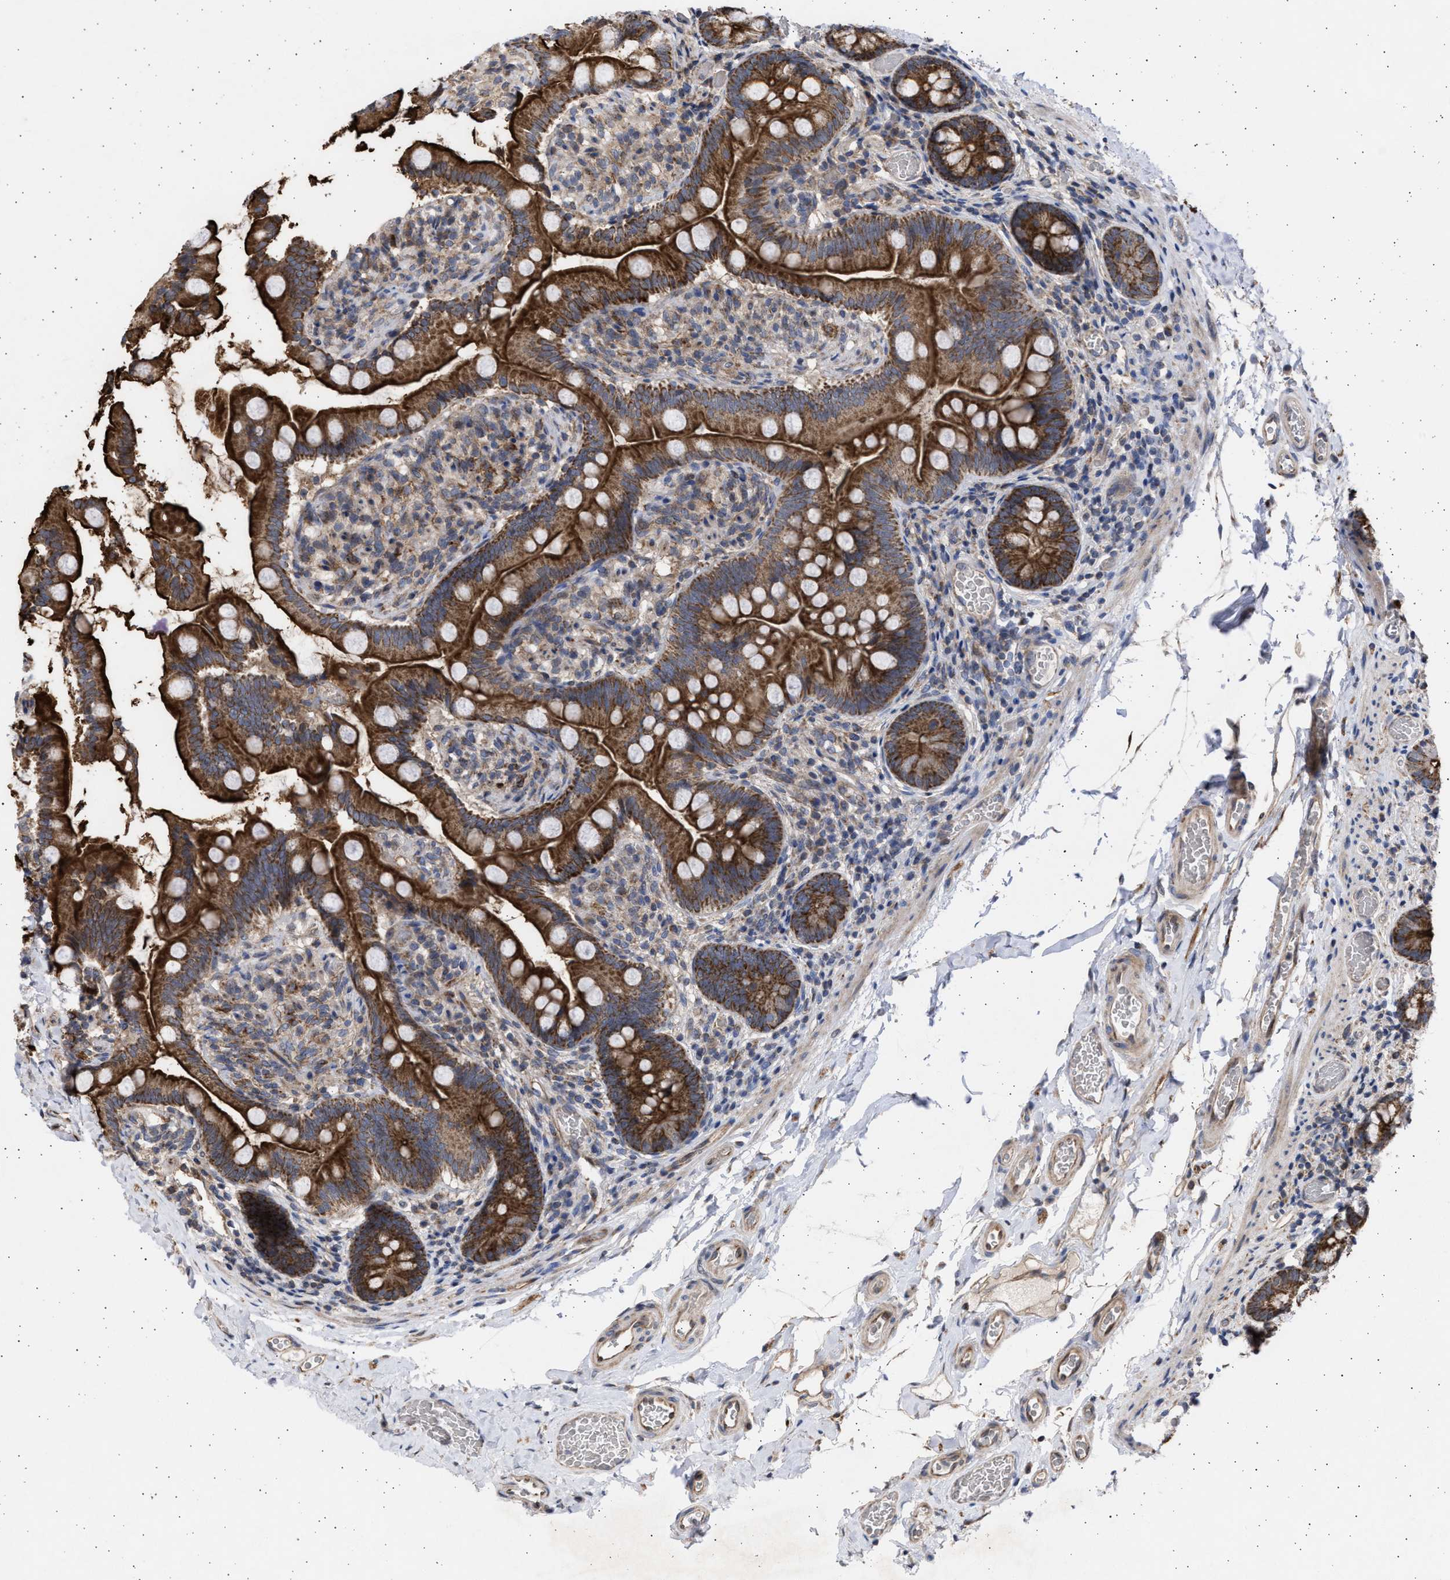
{"staining": {"intensity": "strong", "quantity": ">75%", "location": "cytoplasmic/membranous"}, "tissue": "small intestine", "cell_type": "Glandular cells", "image_type": "normal", "snomed": [{"axis": "morphology", "description": "Normal tissue, NOS"}, {"axis": "topography", "description": "Small intestine"}], "caption": "Protein positivity by immunohistochemistry (IHC) reveals strong cytoplasmic/membranous expression in approximately >75% of glandular cells in unremarkable small intestine. (Stains: DAB (3,3'-diaminobenzidine) in brown, nuclei in blue, Microscopy: brightfield microscopy at high magnification).", "gene": "TTC19", "patient": {"sex": "female", "age": 56}}